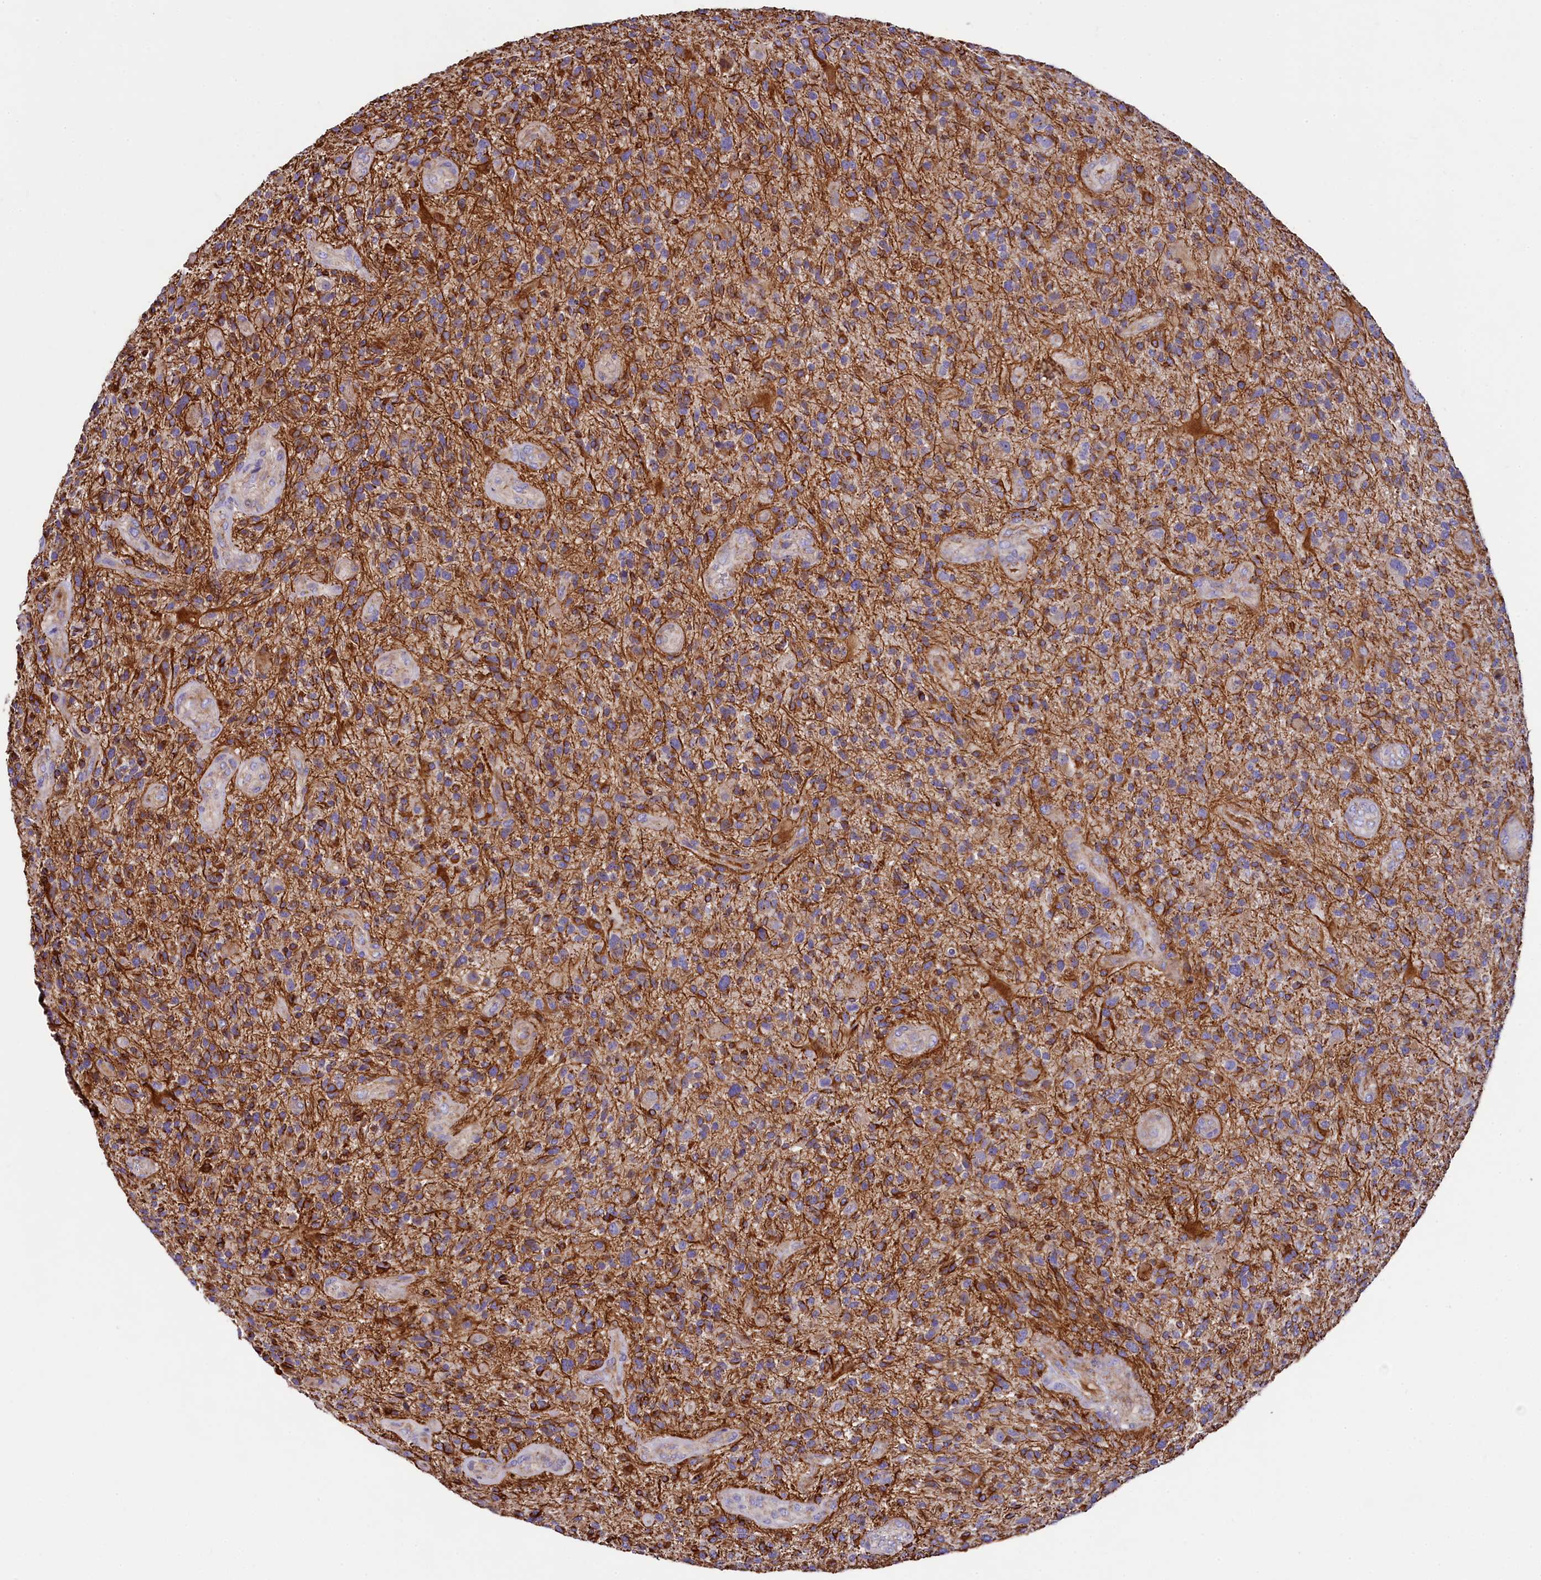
{"staining": {"intensity": "moderate", "quantity": "25%-75%", "location": "cytoplasmic/membranous"}, "tissue": "glioma", "cell_type": "Tumor cells", "image_type": "cancer", "snomed": [{"axis": "morphology", "description": "Glioma, malignant, High grade"}, {"axis": "topography", "description": "Brain"}], "caption": "There is medium levels of moderate cytoplasmic/membranous staining in tumor cells of malignant glioma (high-grade), as demonstrated by immunohistochemical staining (brown color).", "gene": "CLYBL", "patient": {"sex": "male", "age": 47}}